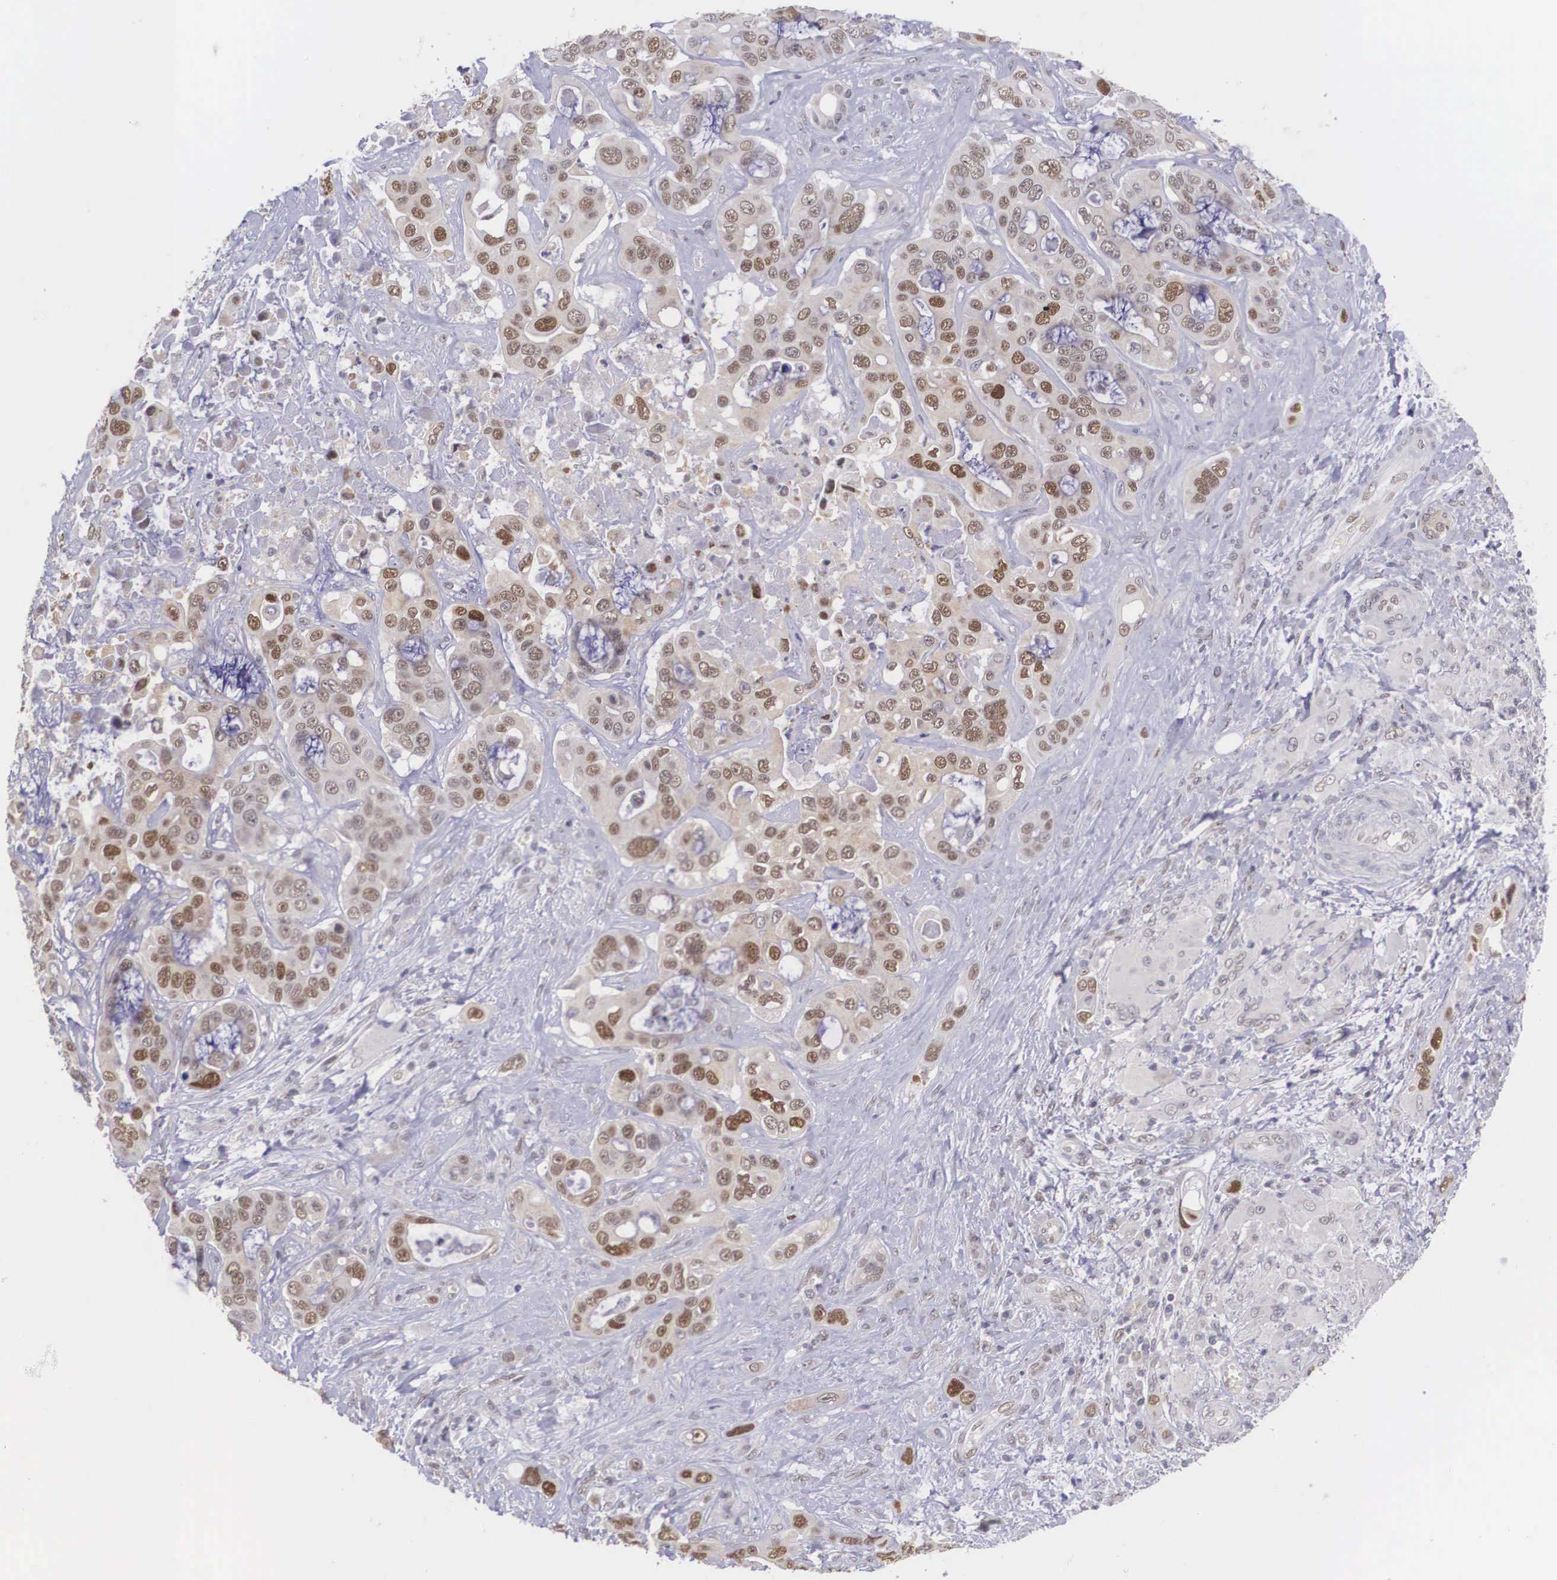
{"staining": {"intensity": "moderate", "quantity": "25%-75%", "location": "cytoplasmic/membranous,nuclear"}, "tissue": "liver cancer", "cell_type": "Tumor cells", "image_type": "cancer", "snomed": [{"axis": "morphology", "description": "Cholangiocarcinoma"}, {"axis": "topography", "description": "Liver"}], "caption": "Liver cancer was stained to show a protein in brown. There is medium levels of moderate cytoplasmic/membranous and nuclear staining in about 25%-75% of tumor cells.", "gene": "NINL", "patient": {"sex": "female", "age": 79}}